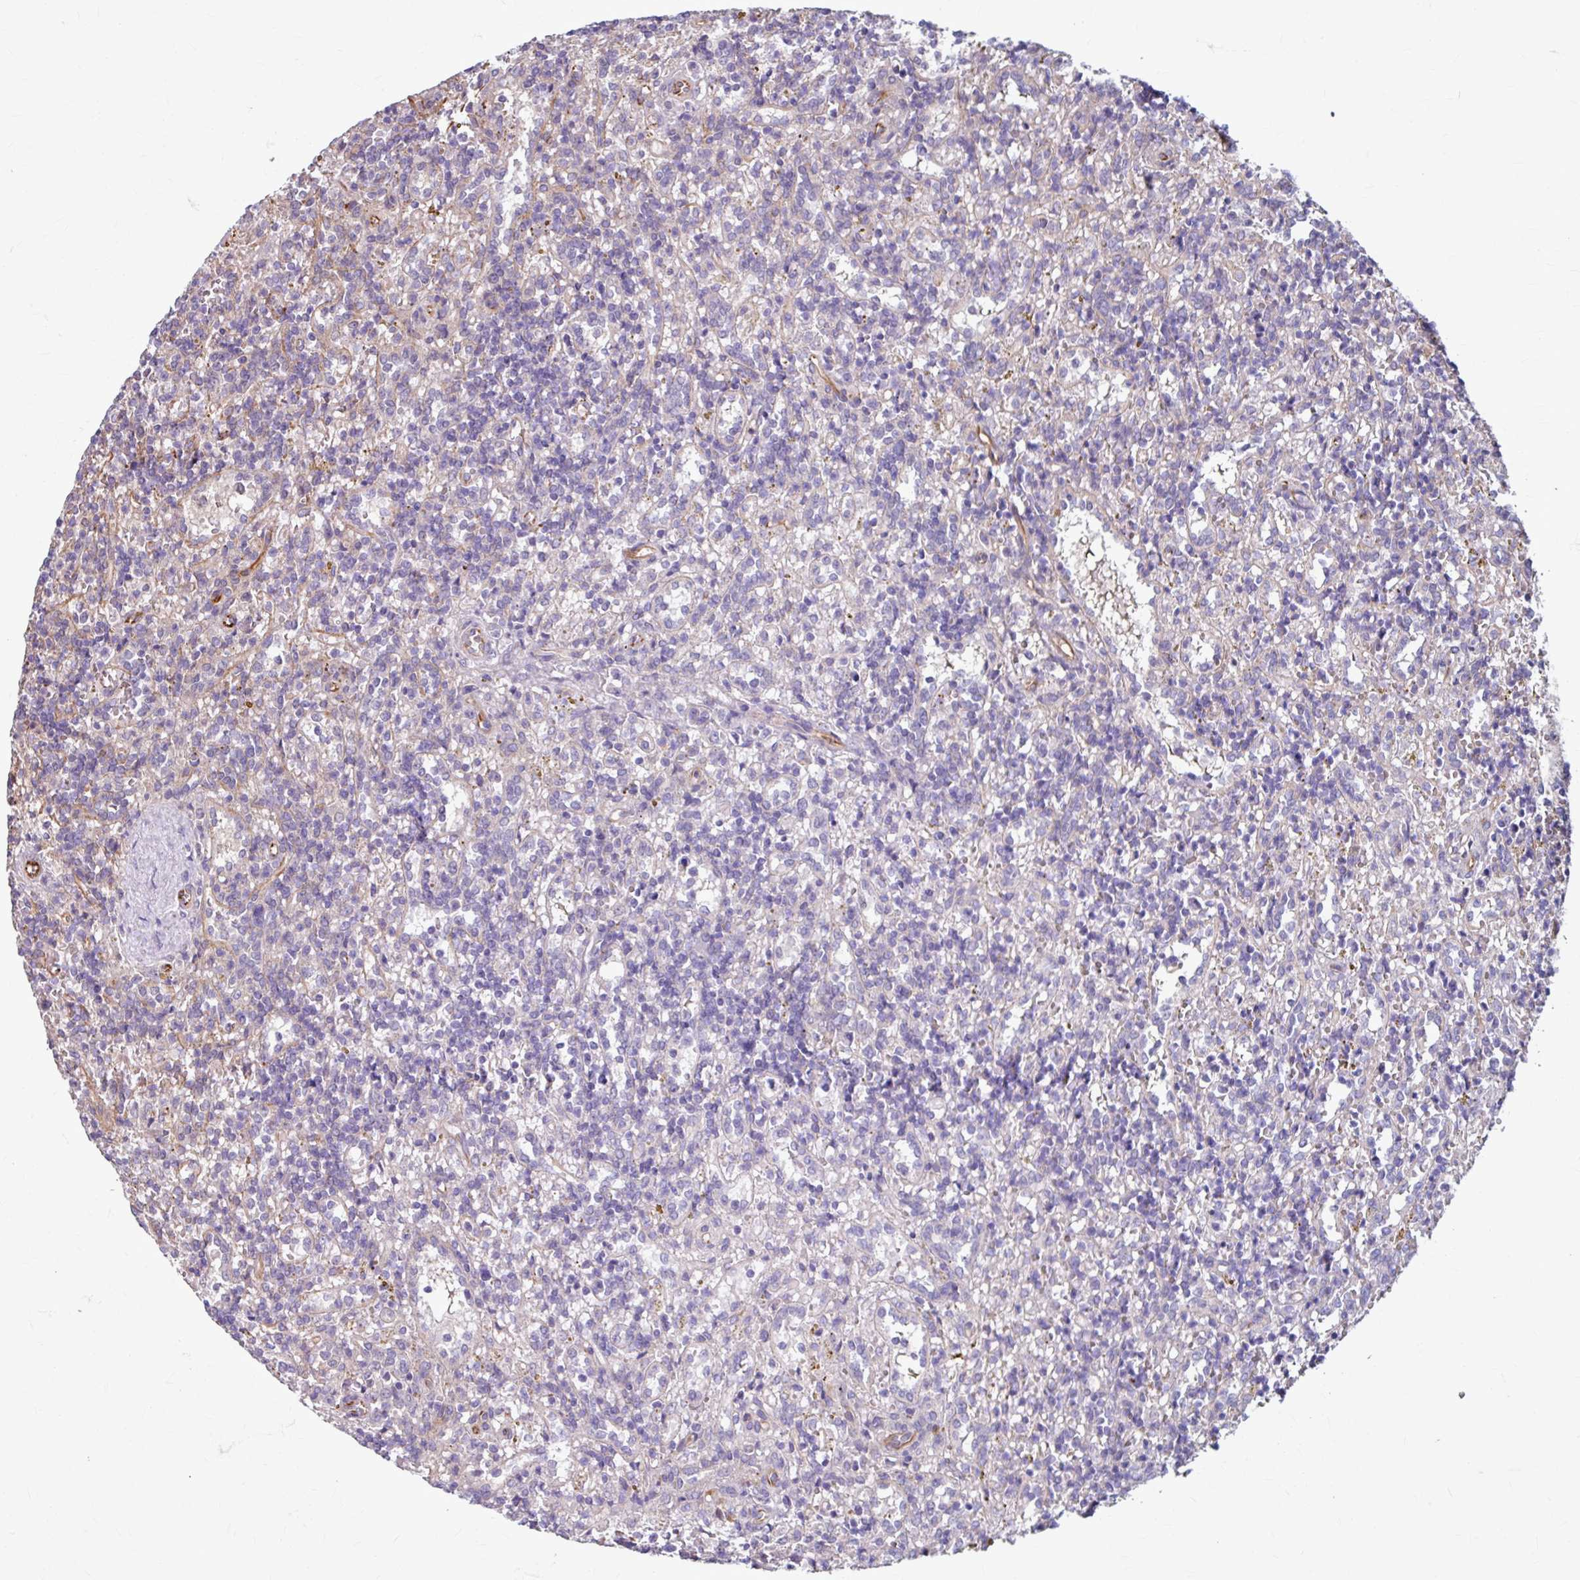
{"staining": {"intensity": "negative", "quantity": "none", "location": "none"}, "tissue": "lymphoma", "cell_type": "Tumor cells", "image_type": "cancer", "snomed": [{"axis": "morphology", "description": "Malignant lymphoma, non-Hodgkin's type, Low grade"}, {"axis": "topography", "description": "Spleen"}], "caption": "Immunohistochemical staining of lymphoma reveals no significant positivity in tumor cells.", "gene": "DAAM2", "patient": {"sex": "male", "age": 67}}